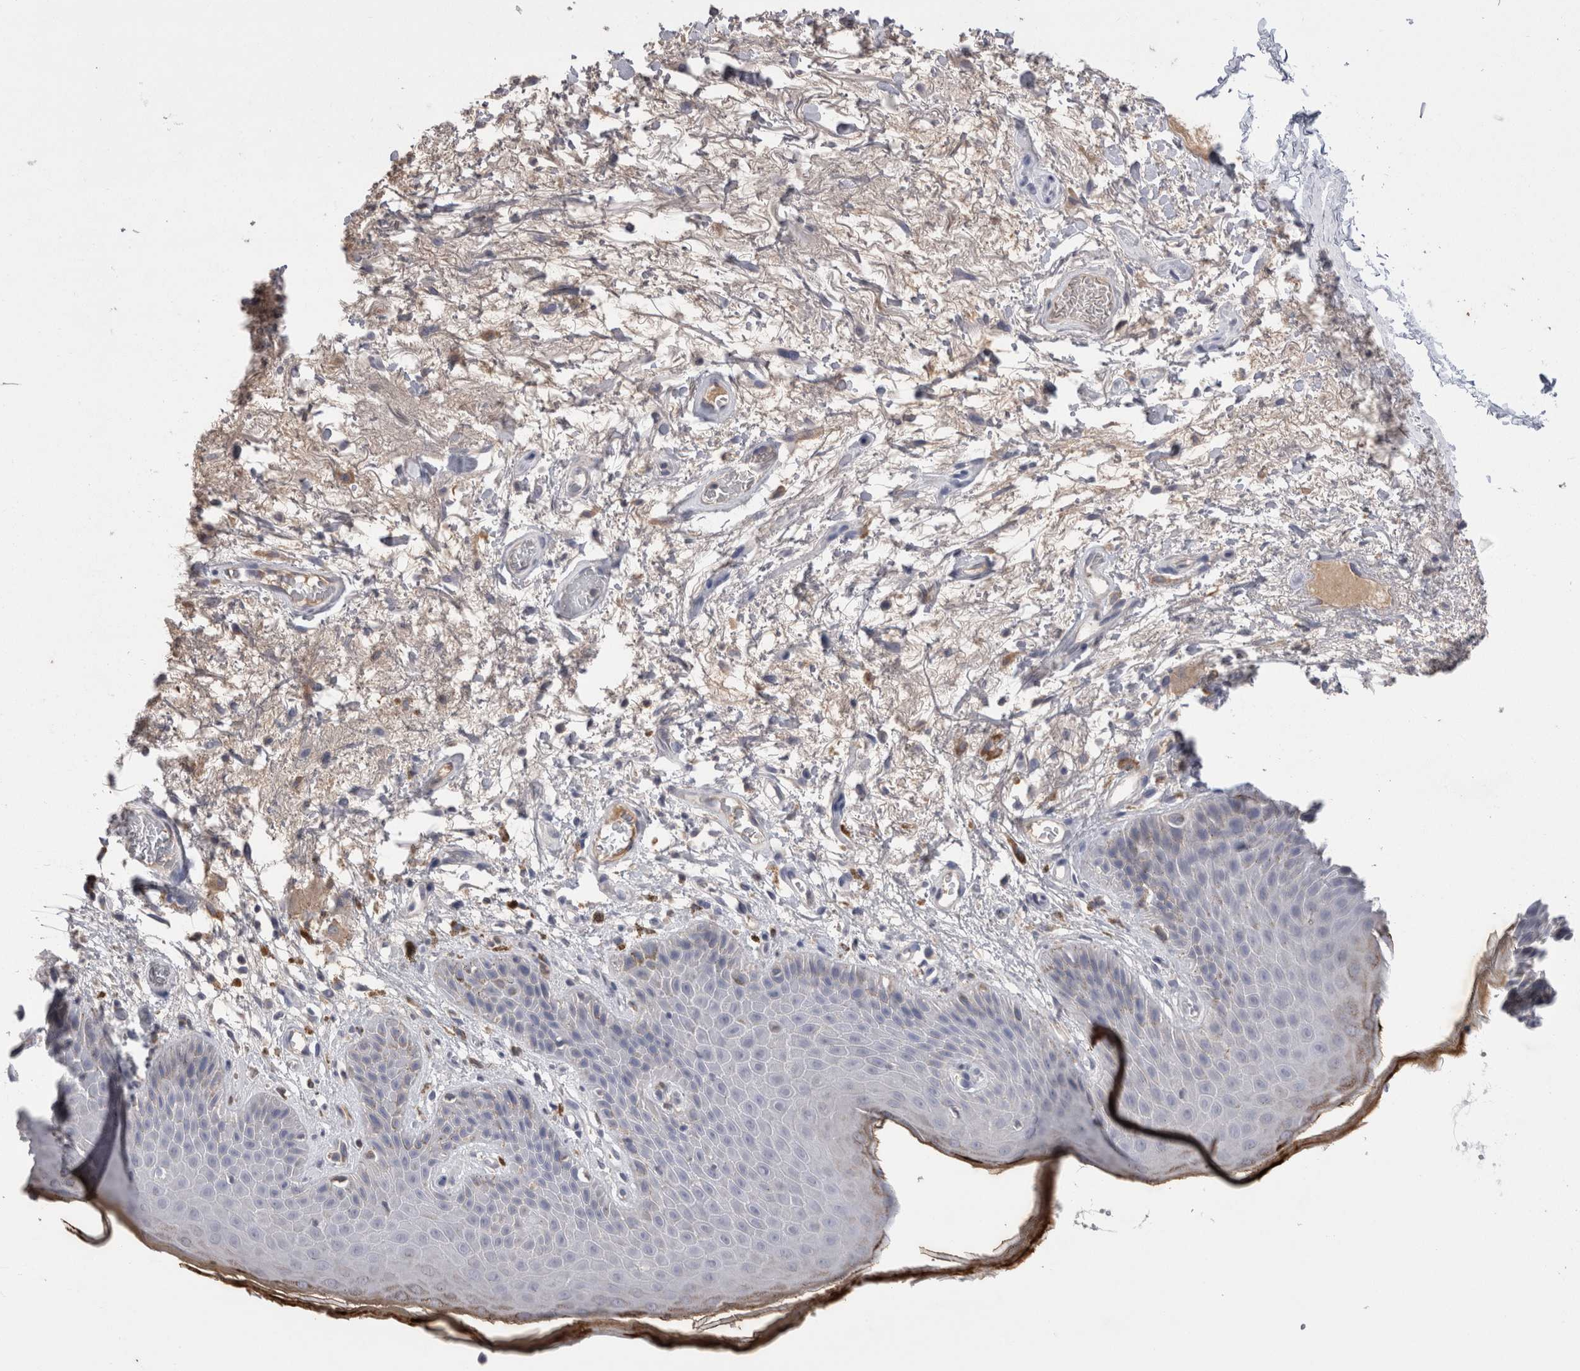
{"staining": {"intensity": "moderate", "quantity": "<25%", "location": "cytoplasmic/membranous"}, "tissue": "skin", "cell_type": "Epidermal cells", "image_type": "normal", "snomed": [{"axis": "morphology", "description": "Normal tissue, NOS"}, {"axis": "topography", "description": "Anal"}], "caption": "Immunohistochemistry of normal human skin reveals low levels of moderate cytoplasmic/membranous staining in about <25% of epidermal cells.", "gene": "REG1A", "patient": {"sex": "male", "age": 74}}